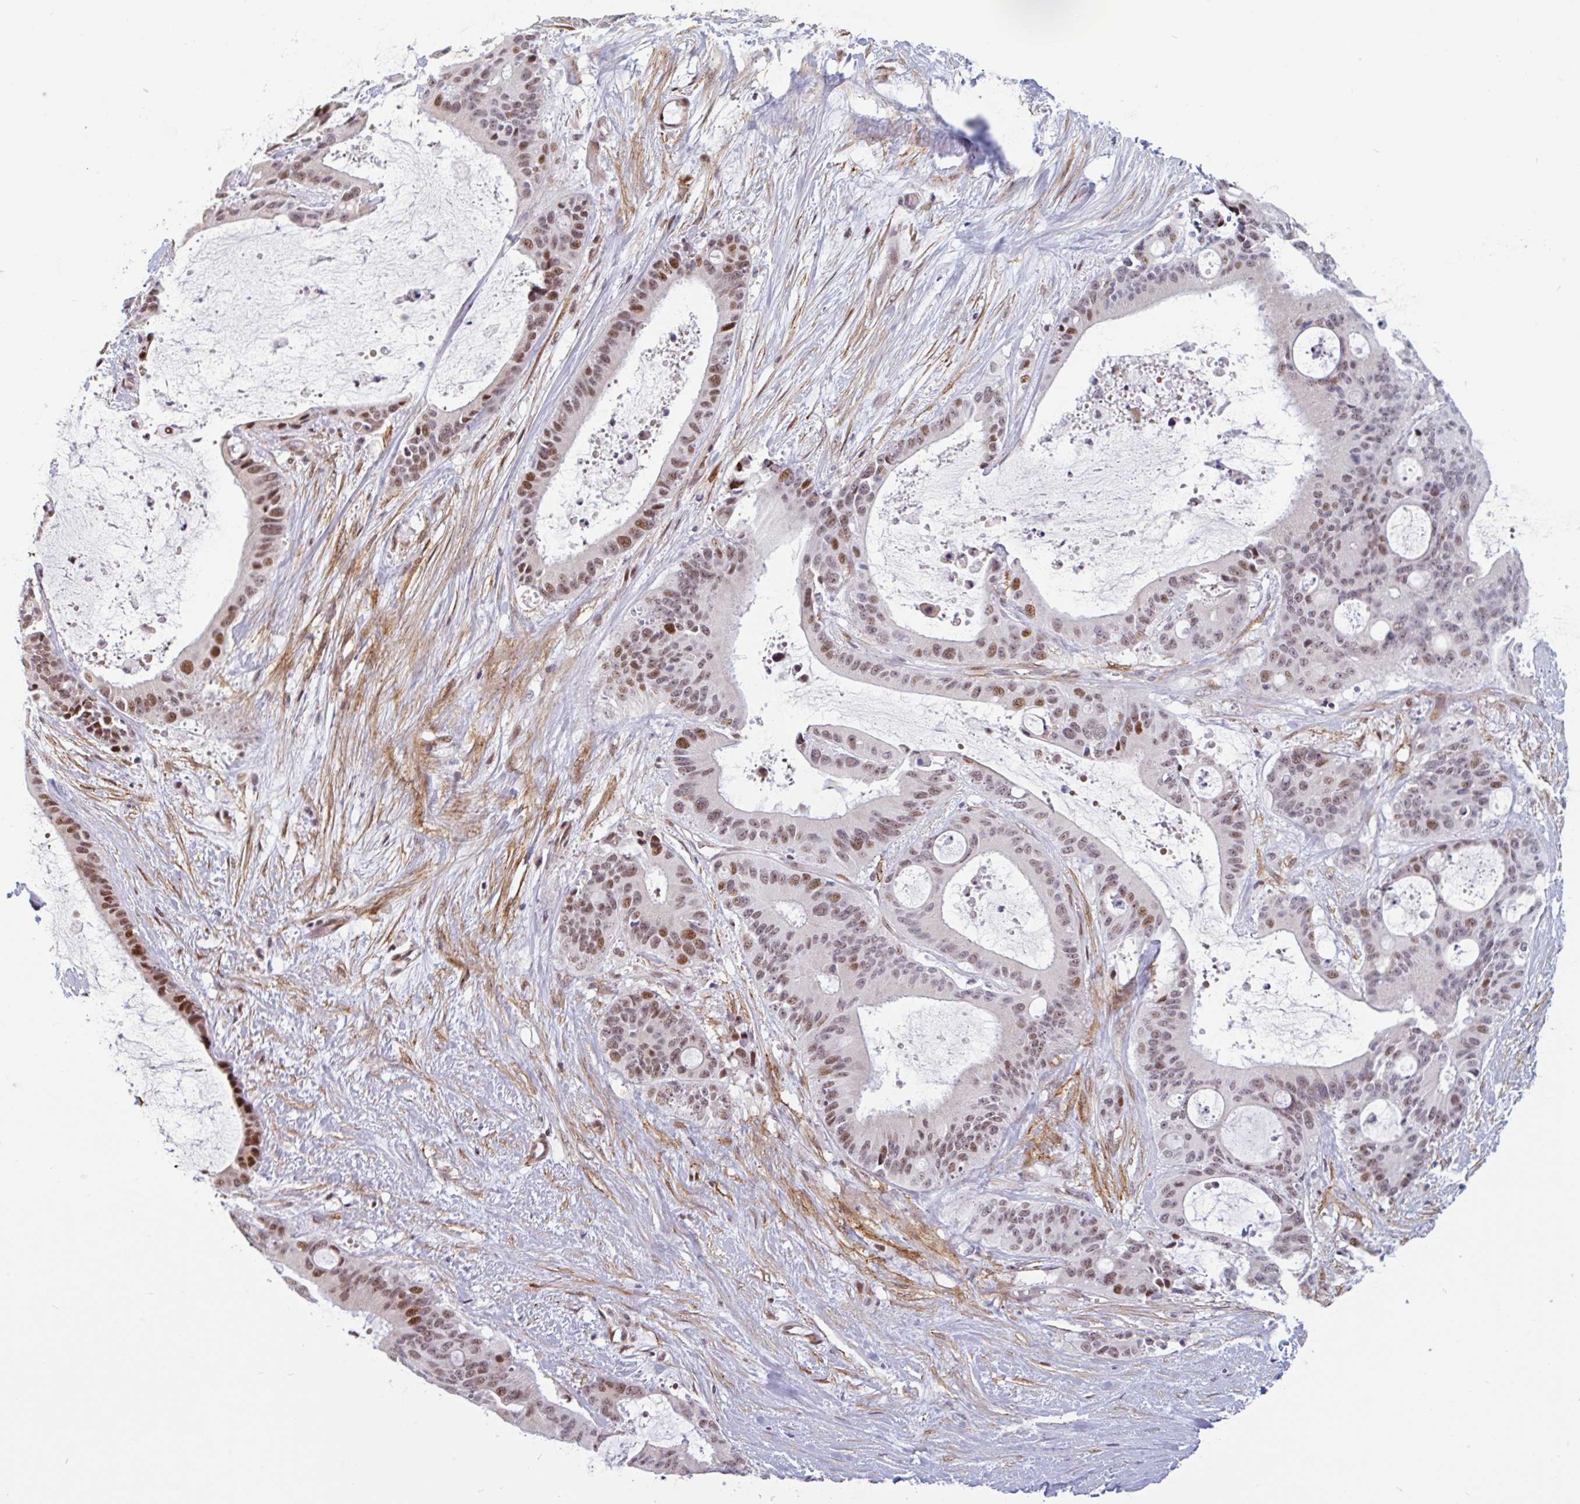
{"staining": {"intensity": "moderate", "quantity": ">75%", "location": "nuclear"}, "tissue": "liver cancer", "cell_type": "Tumor cells", "image_type": "cancer", "snomed": [{"axis": "morphology", "description": "Normal tissue, NOS"}, {"axis": "morphology", "description": "Cholangiocarcinoma"}, {"axis": "topography", "description": "Liver"}, {"axis": "topography", "description": "Peripheral nerve tissue"}], "caption": "Brown immunohistochemical staining in human liver cancer reveals moderate nuclear staining in approximately >75% of tumor cells.", "gene": "TMEM119", "patient": {"sex": "female", "age": 73}}